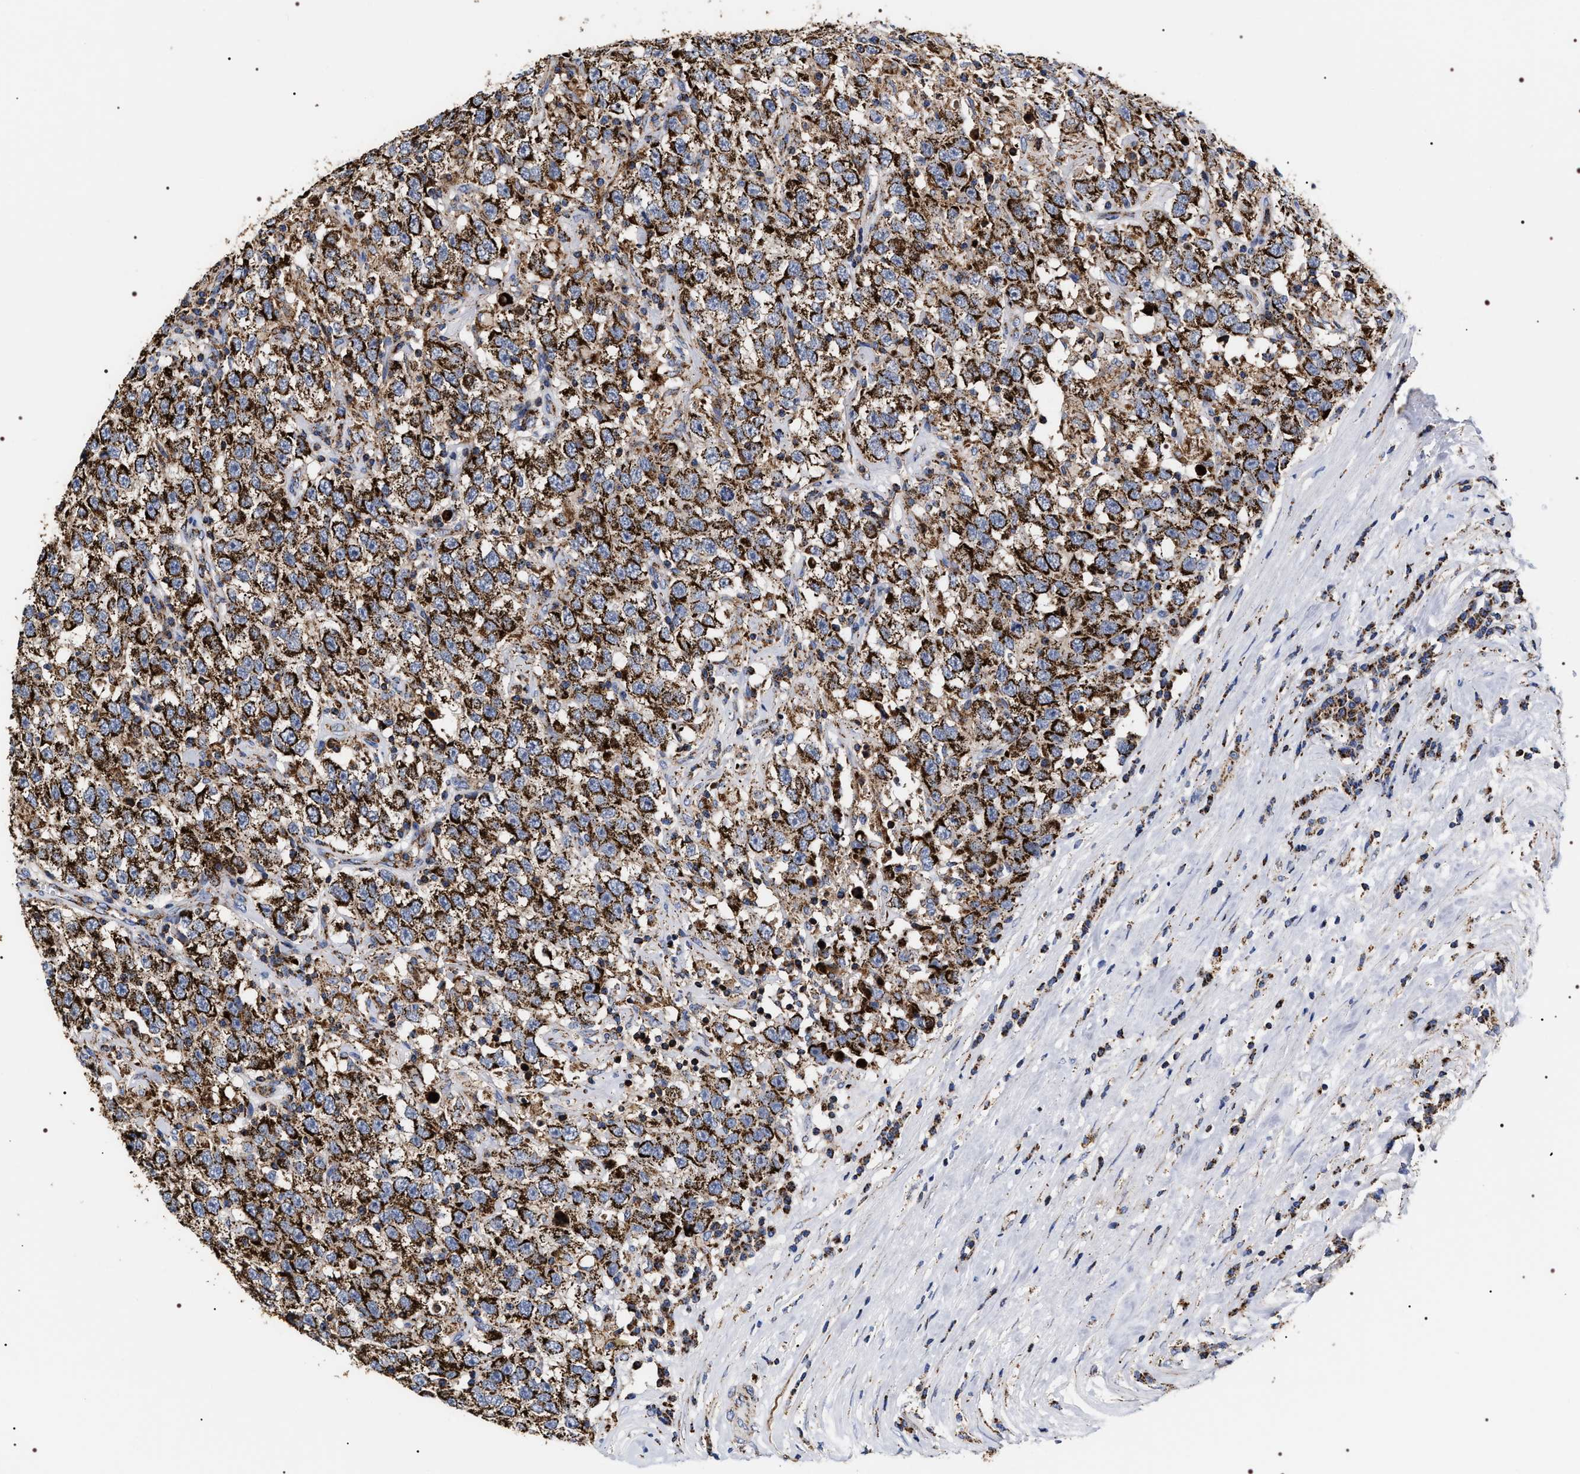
{"staining": {"intensity": "strong", "quantity": ">75%", "location": "cytoplasmic/membranous"}, "tissue": "testis cancer", "cell_type": "Tumor cells", "image_type": "cancer", "snomed": [{"axis": "morphology", "description": "Seminoma, NOS"}, {"axis": "topography", "description": "Testis"}], "caption": "Testis seminoma stained with IHC reveals strong cytoplasmic/membranous positivity in about >75% of tumor cells.", "gene": "COG5", "patient": {"sex": "male", "age": 41}}